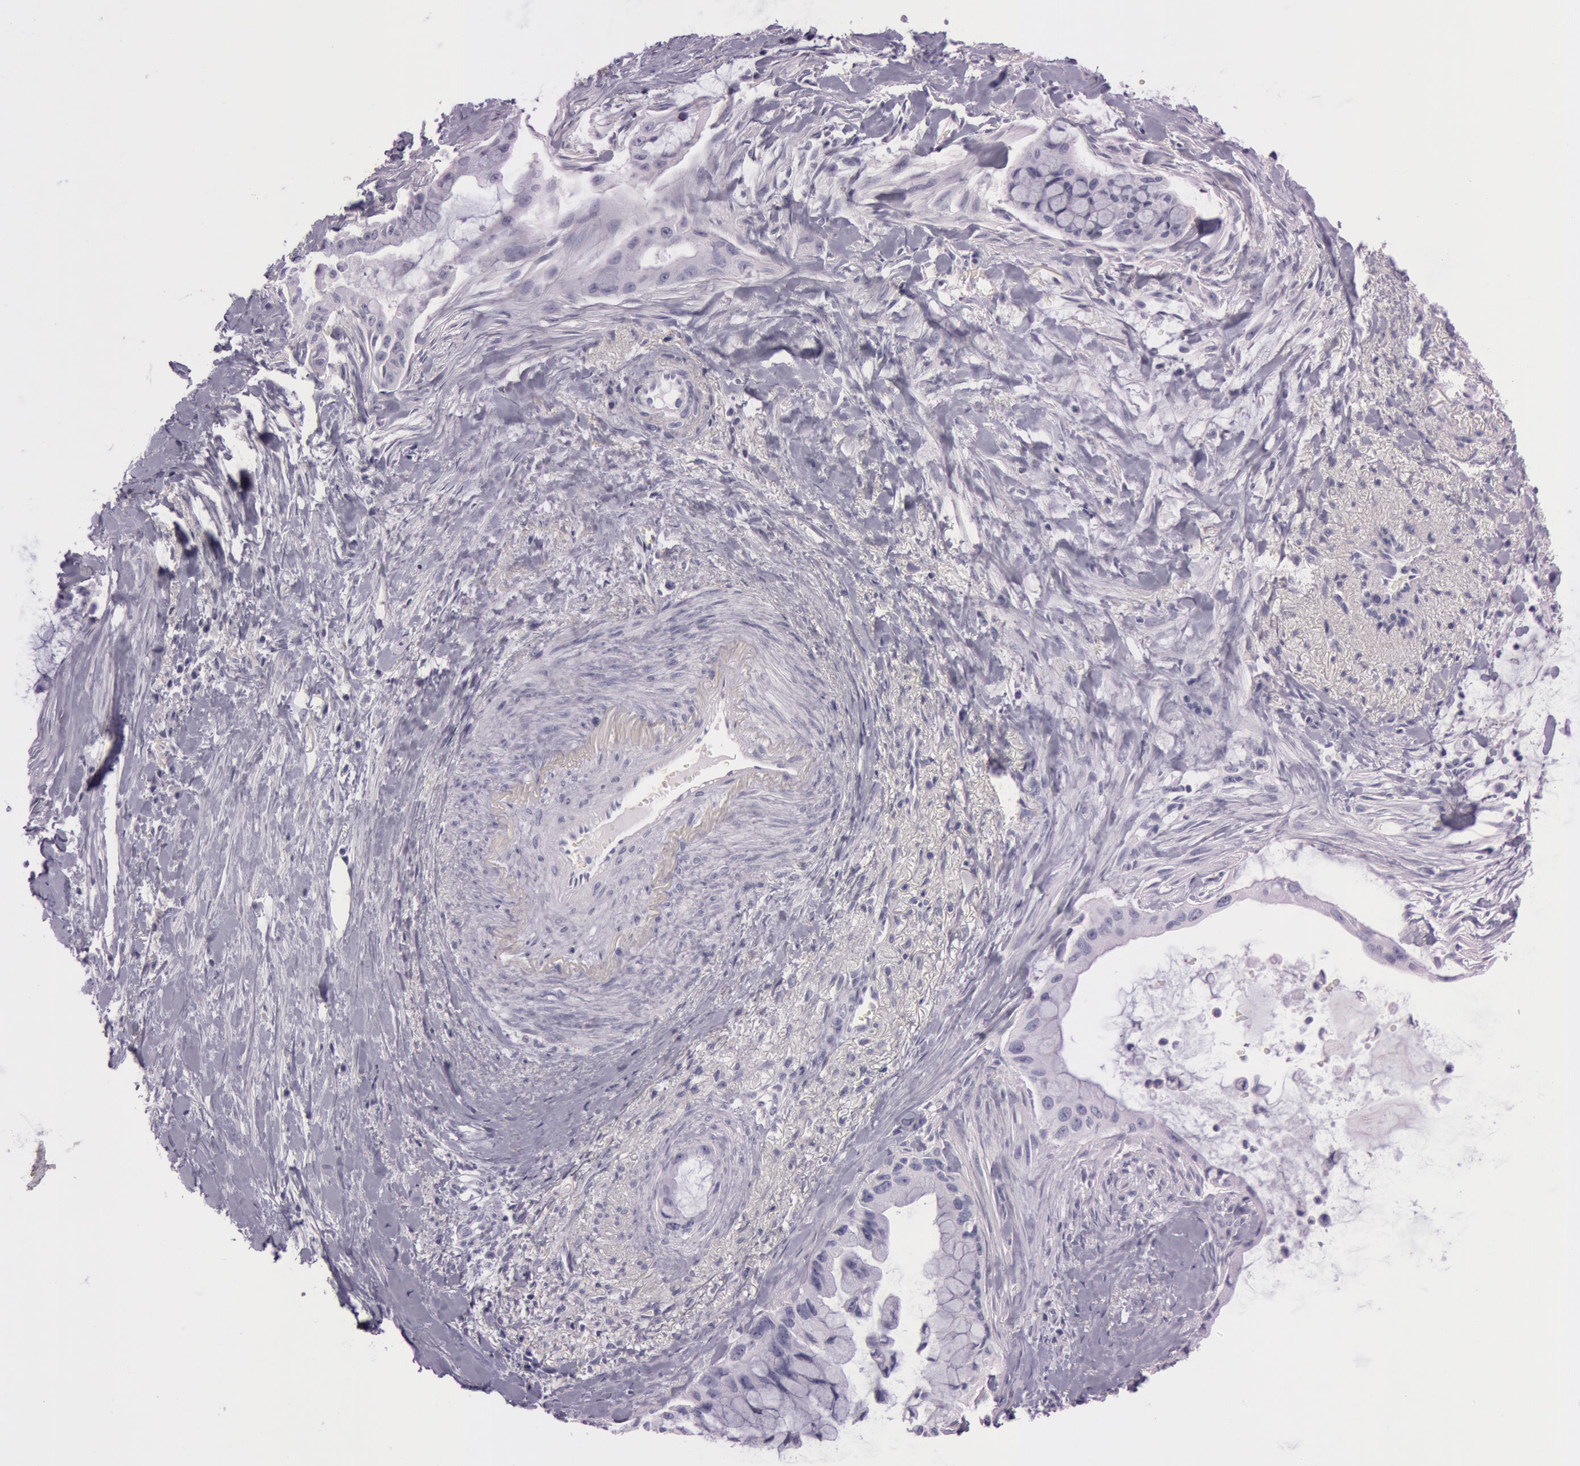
{"staining": {"intensity": "negative", "quantity": "none", "location": "none"}, "tissue": "pancreatic cancer", "cell_type": "Tumor cells", "image_type": "cancer", "snomed": [{"axis": "morphology", "description": "Adenocarcinoma, NOS"}, {"axis": "topography", "description": "Pancreas"}], "caption": "Pancreatic cancer (adenocarcinoma) was stained to show a protein in brown. There is no significant positivity in tumor cells.", "gene": "S100A7", "patient": {"sex": "male", "age": 59}}